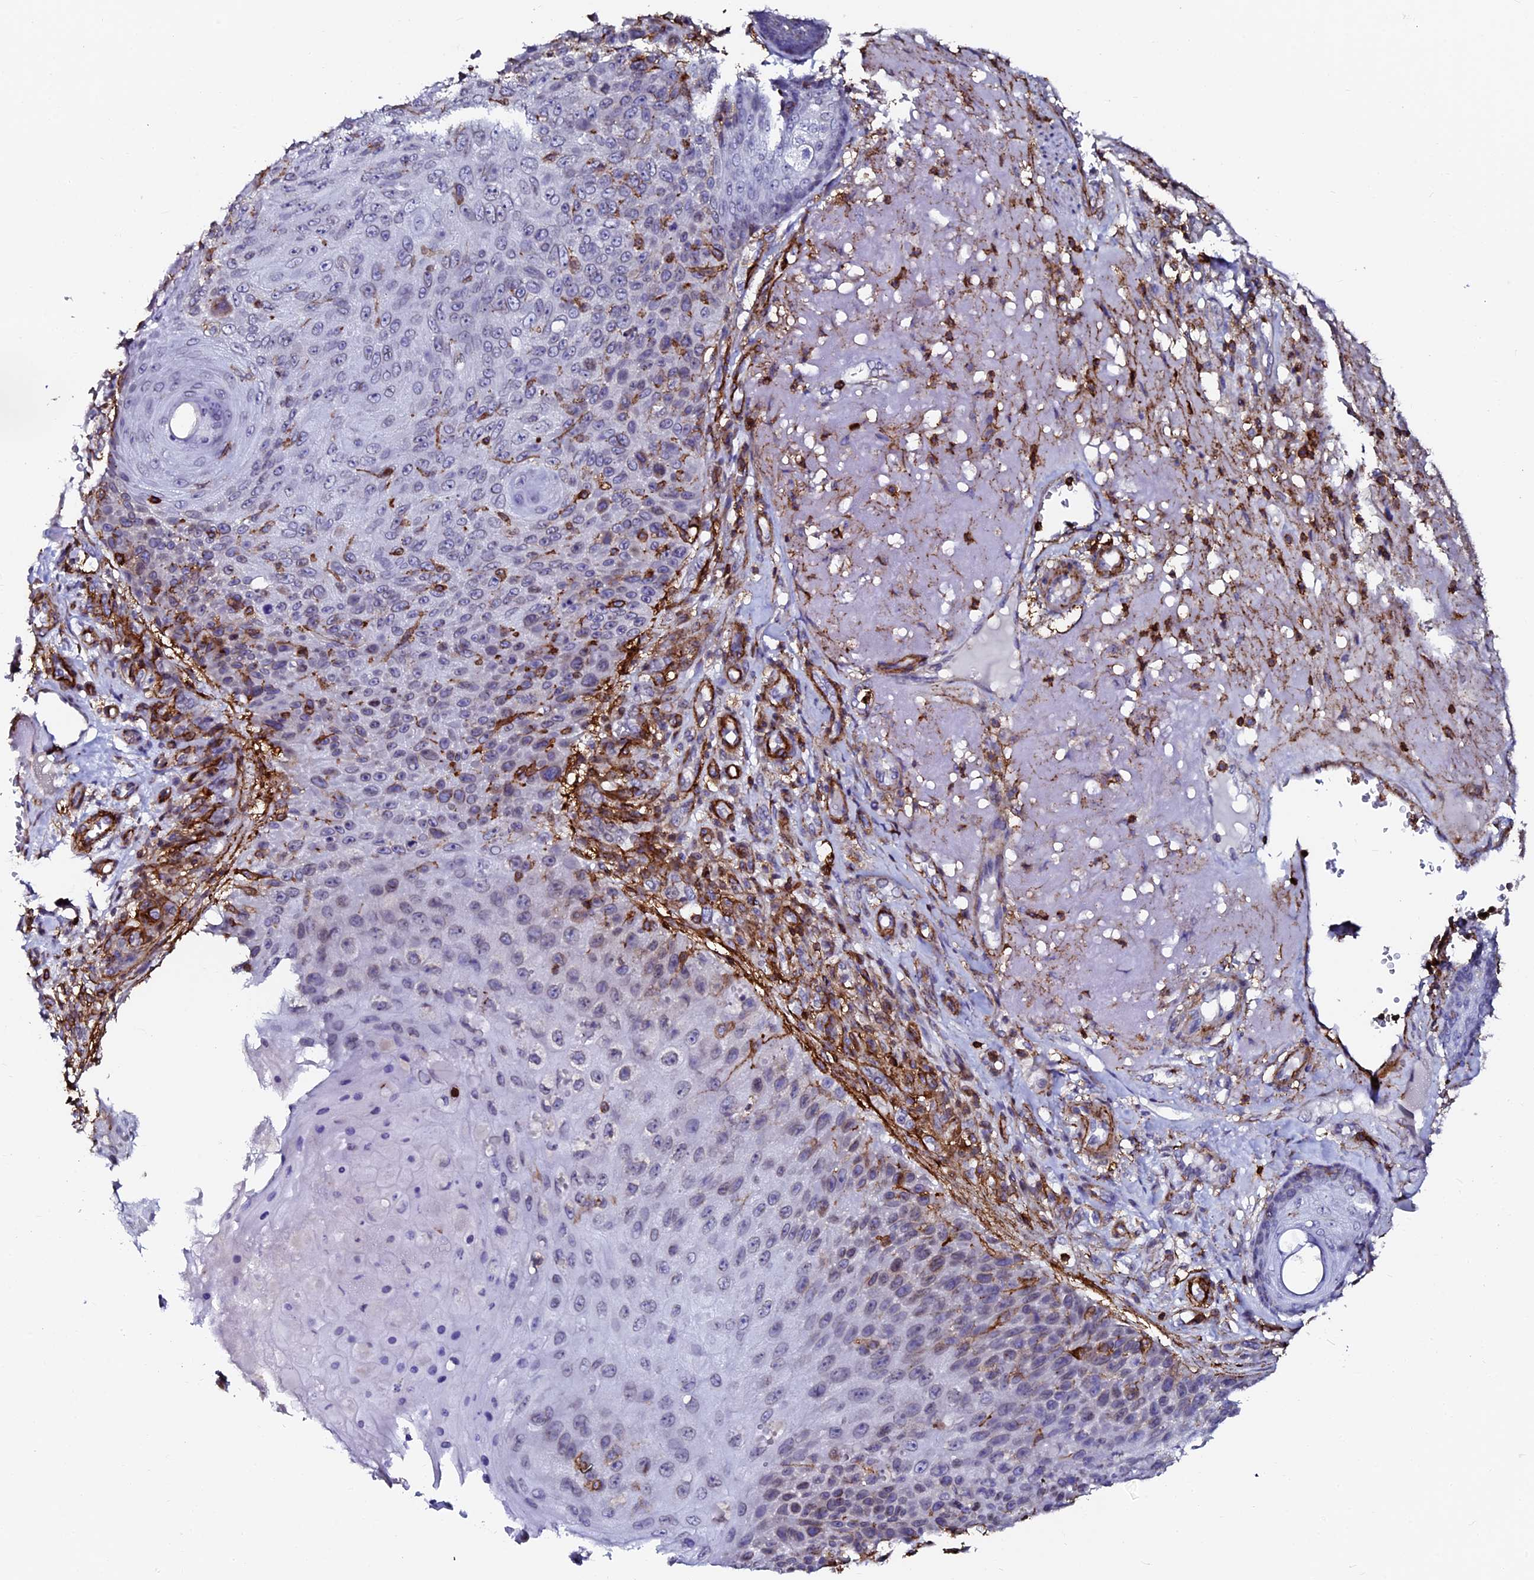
{"staining": {"intensity": "negative", "quantity": "none", "location": "none"}, "tissue": "skin cancer", "cell_type": "Tumor cells", "image_type": "cancer", "snomed": [{"axis": "morphology", "description": "Squamous cell carcinoma, NOS"}, {"axis": "topography", "description": "Skin"}], "caption": "Immunohistochemistry (IHC) histopathology image of human skin cancer stained for a protein (brown), which displays no positivity in tumor cells.", "gene": "AAAS", "patient": {"sex": "female", "age": 88}}